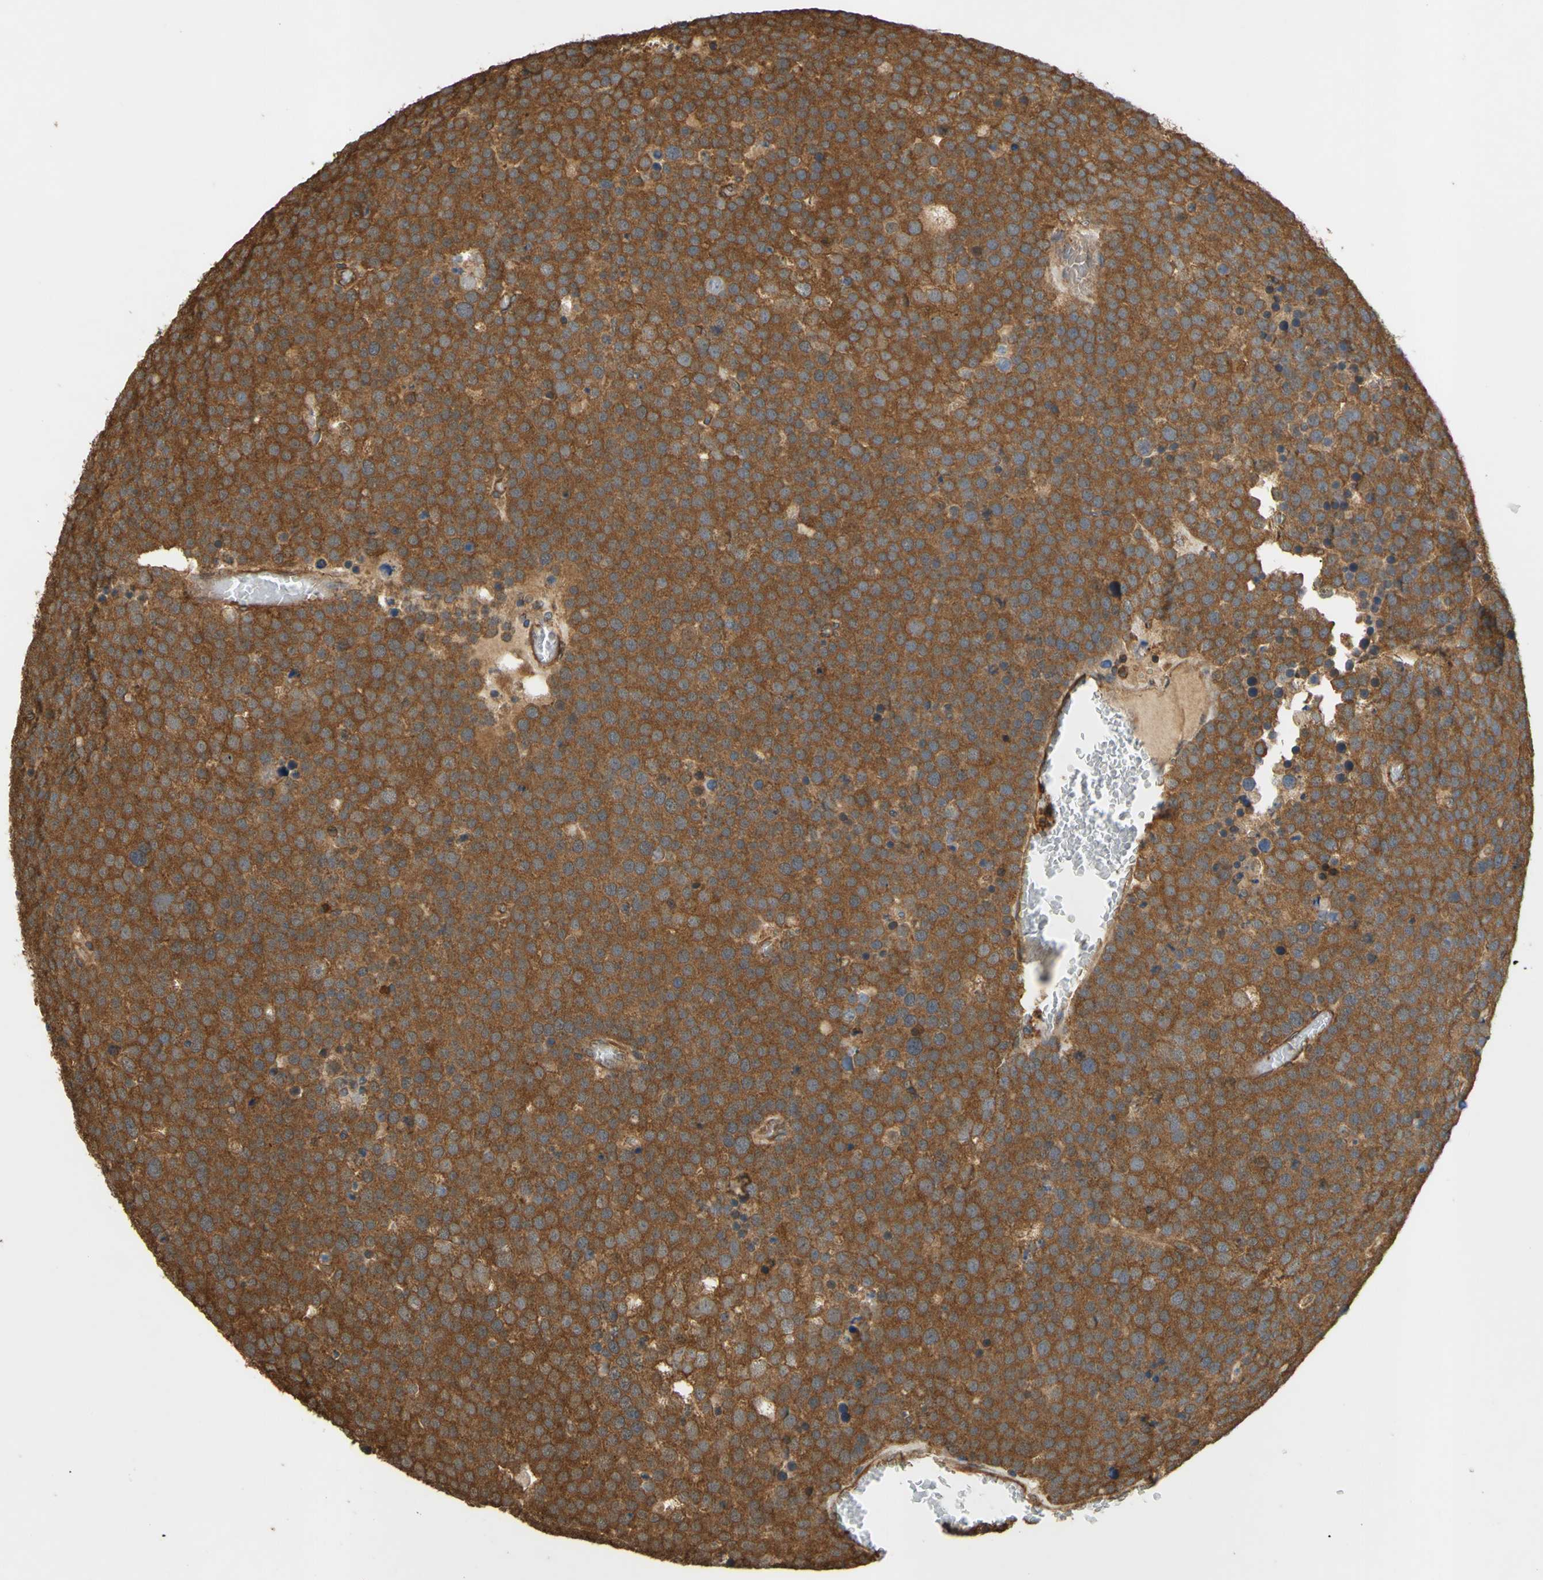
{"staining": {"intensity": "strong", "quantity": ">75%", "location": "cytoplasmic/membranous"}, "tissue": "testis cancer", "cell_type": "Tumor cells", "image_type": "cancer", "snomed": [{"axis": "morphology", "description": "Seminoma, NOS"}, {"axis": "topography", "description": "Testis"}], "caption": "Immunohistochemical staining of human testis cancer (seminoma) displays strong cytoplasmic/membranous protein staining in about >75% of tumor cells. Nuclei are stained in blue.", "gene": "CTTN", "patient": {"sex": "male", "age": 71}}